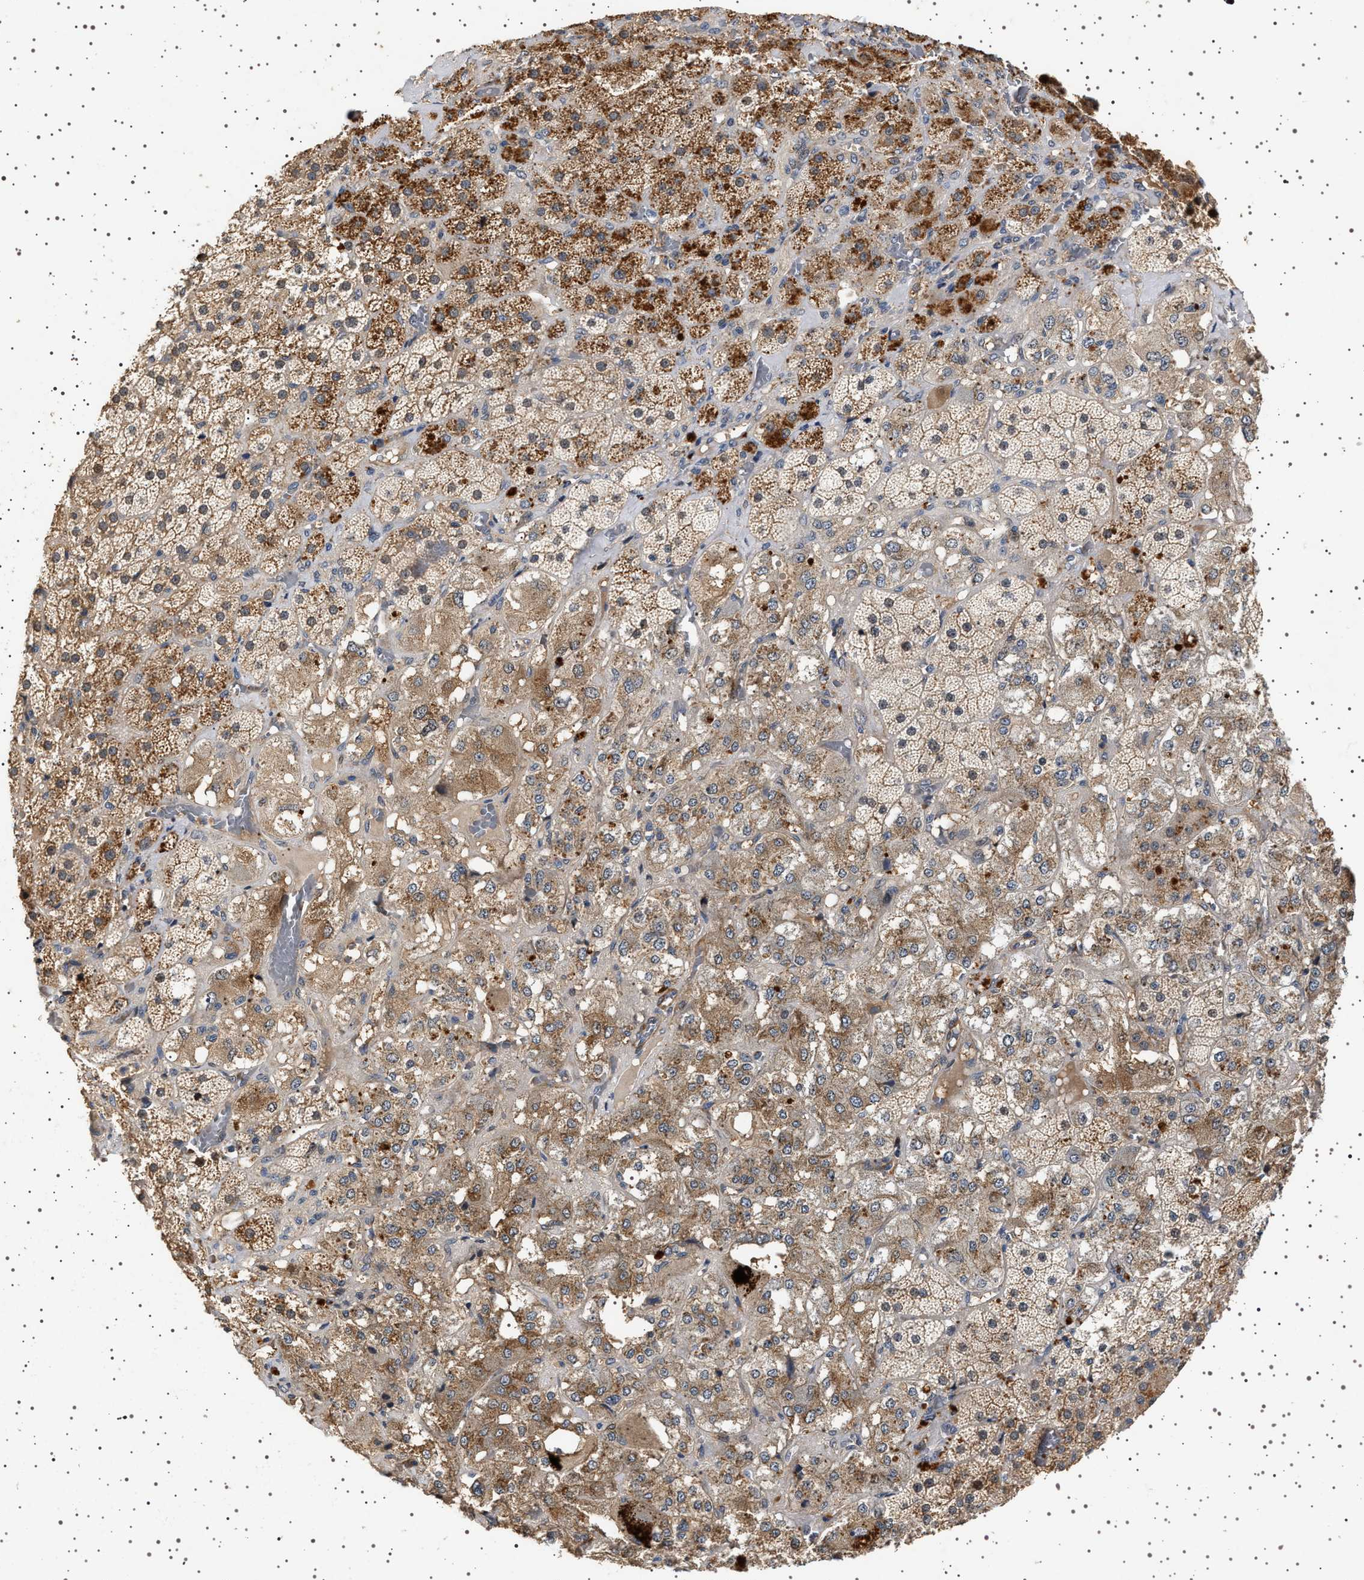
{"staining": {"intensity": "moderate", "quantity": ">75%", "location": "cytoplasmic/membranous"}, "tissue": "adrenal gland", "cell_type": "Glandular cells", "image_type": "normal", "snomed": [{"axis": "morphology", "description": "Normal tissue, NOS"}, {"axis": "topography", "description": "Adrenal gland"}], "caption": "Moderate cytoplasmic/membranous positivity is appreciated in about >75% of glandular cells in normal adrenal gland. The protein of interest is stained brown, and the nuclei are stained in blue (DAB (3,3'-diaminobenzidine) IHC with brightfield microscopy, high magnification).", "gene": "GUCY1B1", "patient": {"sex": "male", "age": 57}}